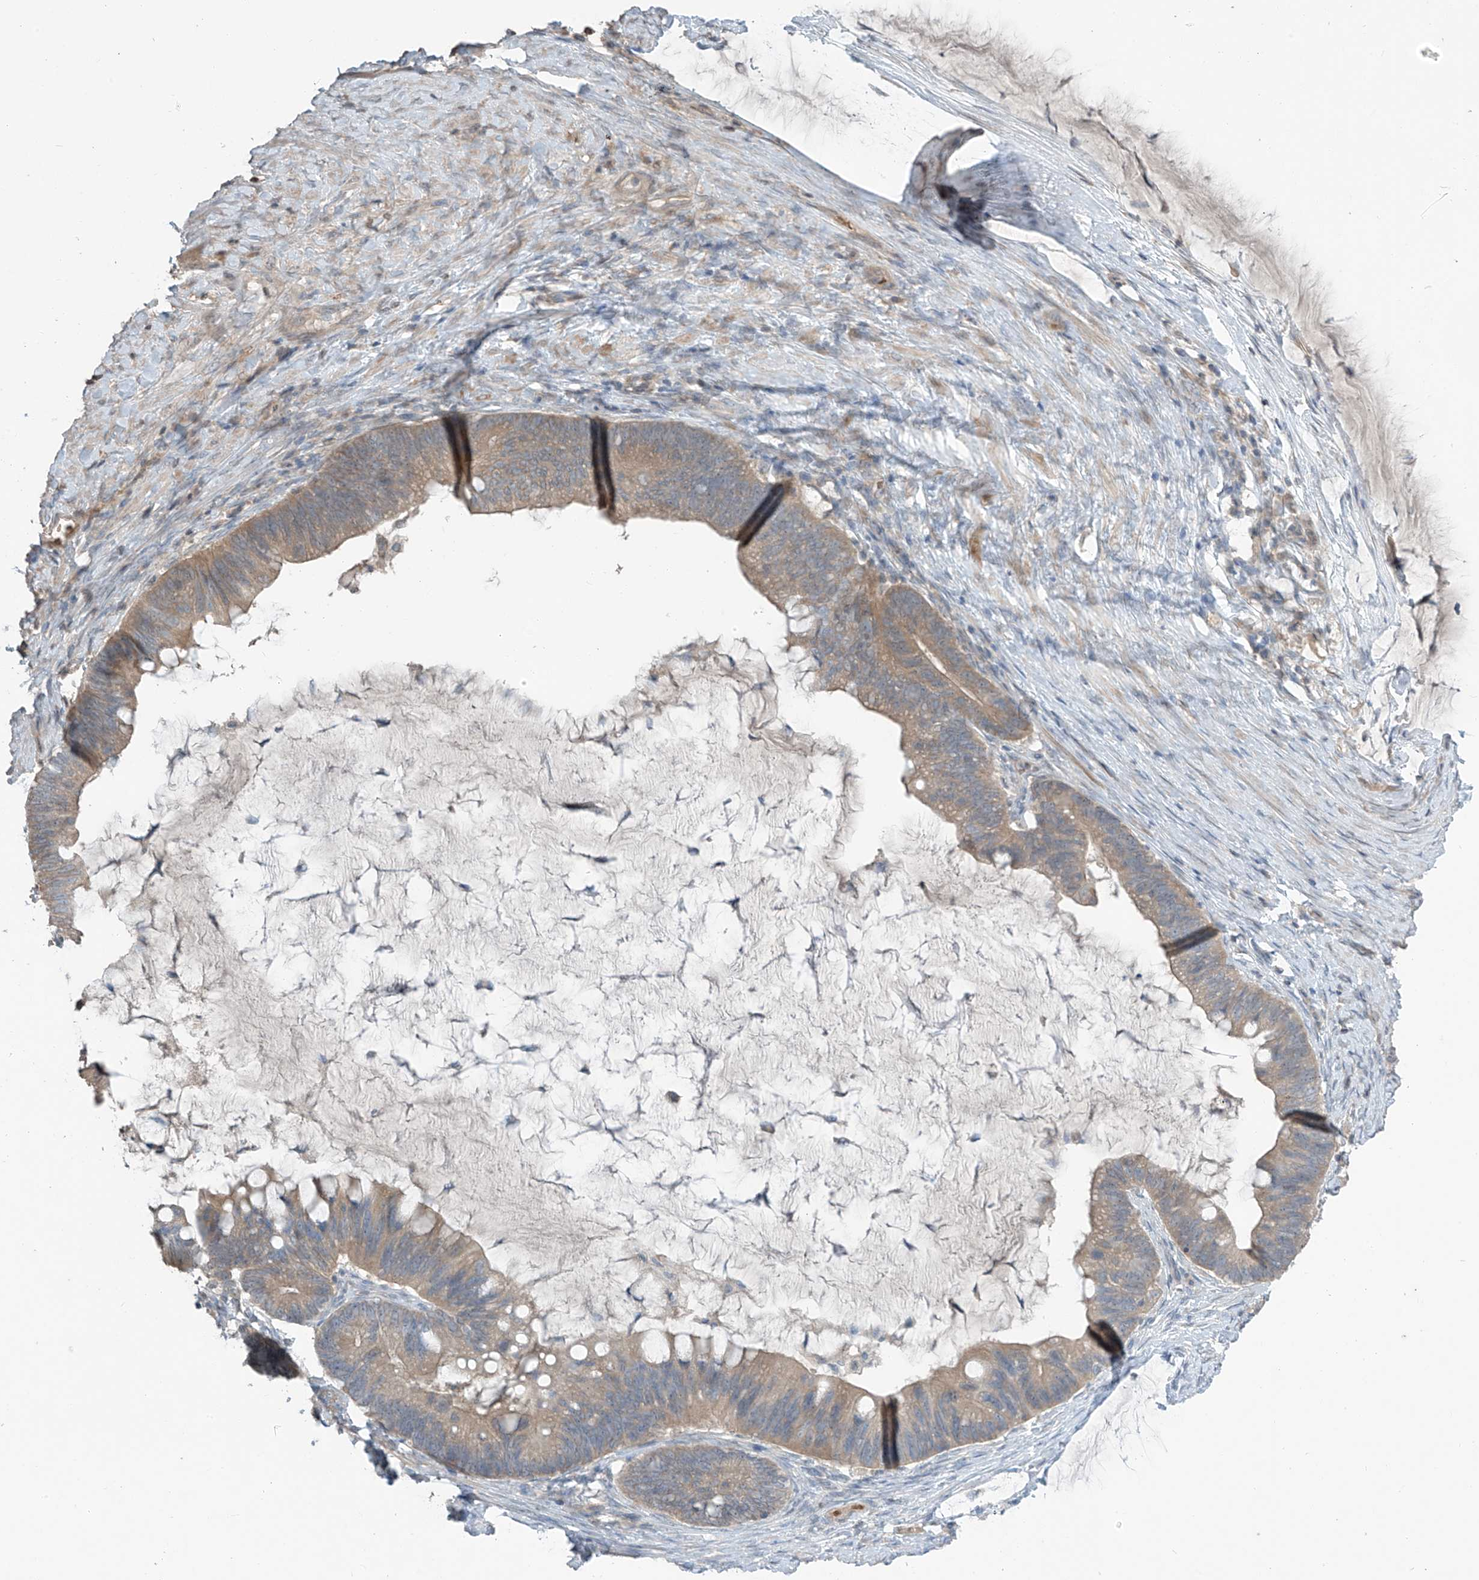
{"staining": {"intensity": "moderate", "quantity": ">75%", "location": "cytoplasmic/membranous"}, "tissue": "ovarian cancer", "cell_type": "Tumor cells", "image_type": "cancer", "snomed": [{"axis": "morphology", "description": "Cystadenocarcinoma, mucinous, NOS"}, {"axis": "topography", "description": "Ovary"}], "caption": "The histopathology image shows a brown stain indicating the presence of a protein in the cytoplasmic/membranous of tumor cells in ovarian cancer (mucinous cystadenocarcinoma).", "gene": "HOXA11", "patient": {"sex": "female", "age": 61}}